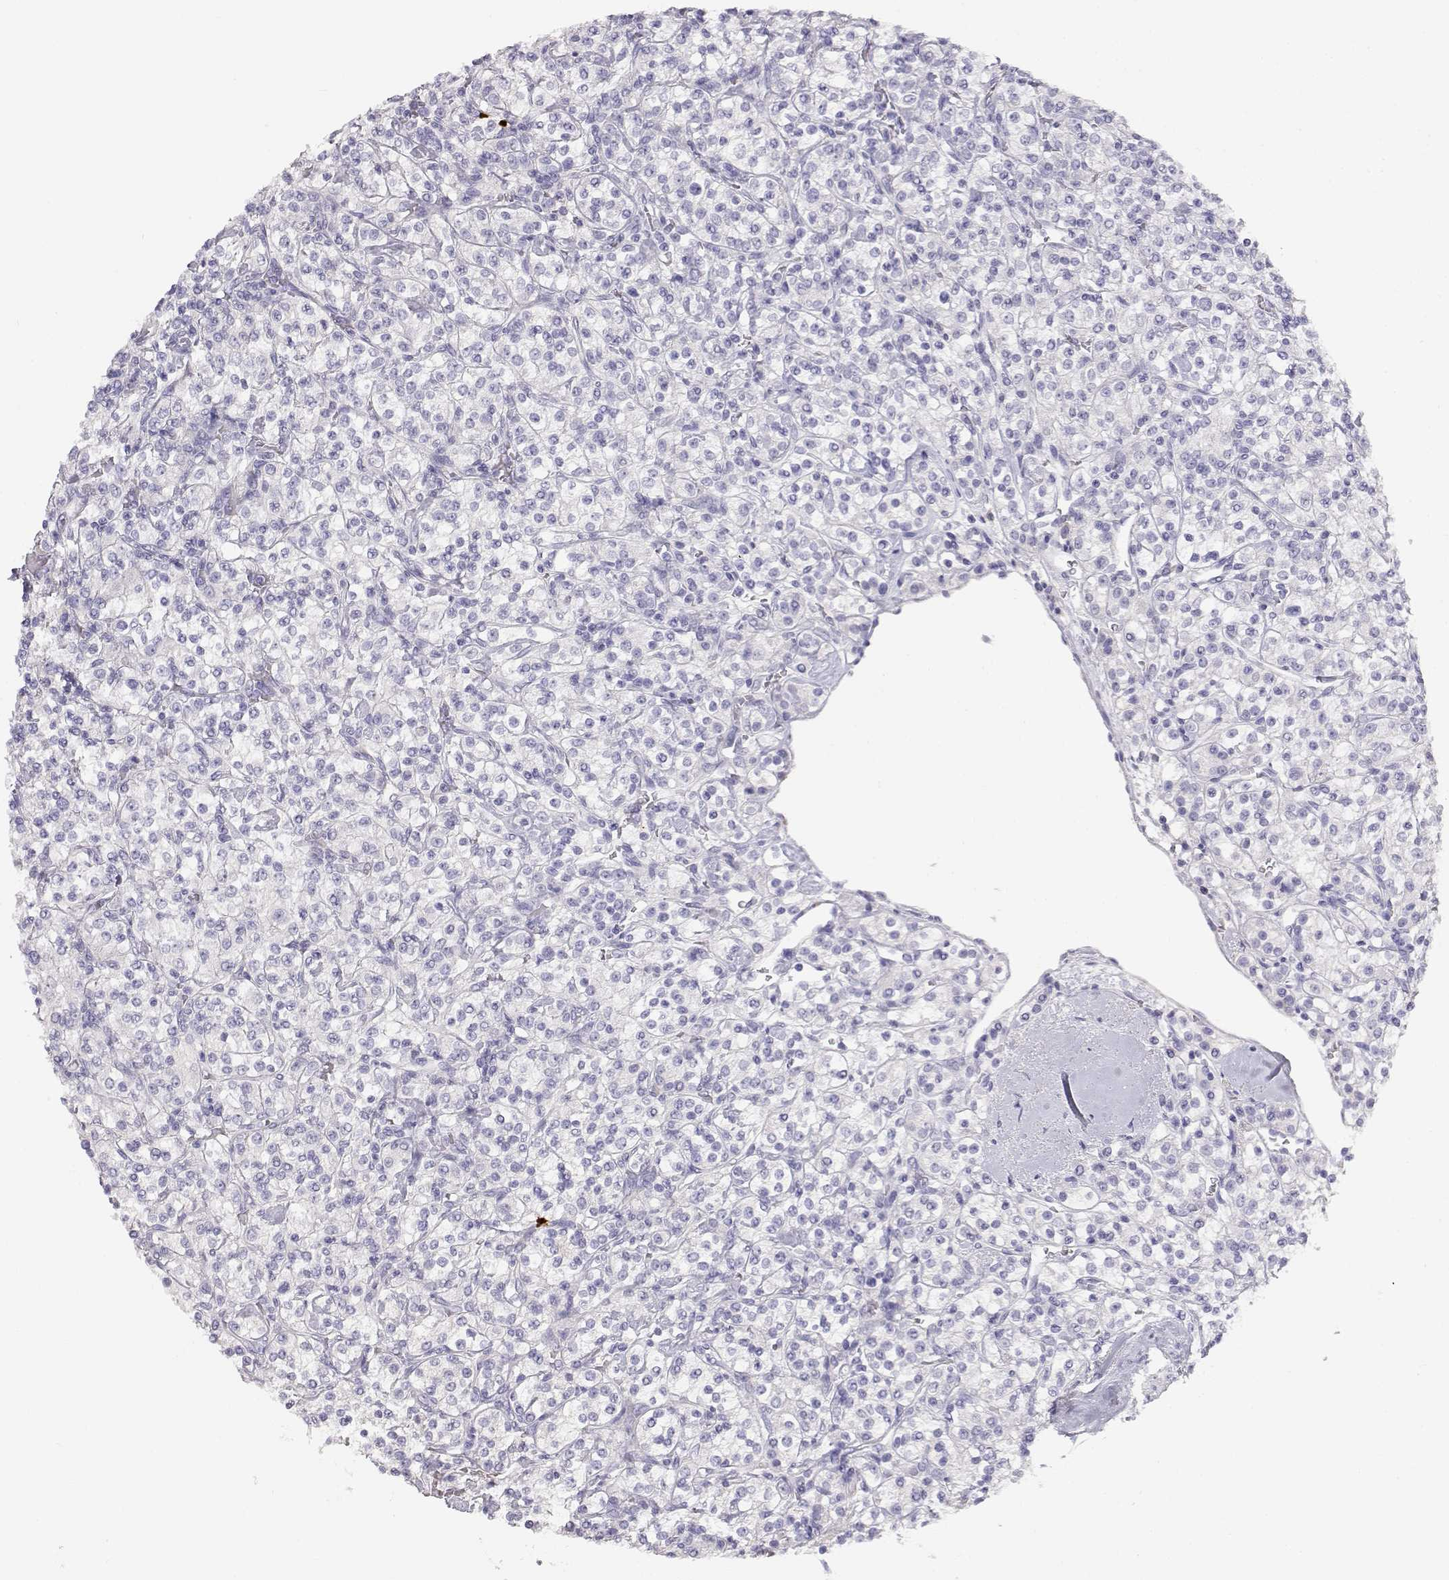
{"staining": {"intensity": "negative", "quantity": "none", "location": "none"}, "tissue": "renal cancer", "cell_type": "Tumor cells", "image_type": "cancer", "snomed": [{"axis": "morphology", "description": "Adenocarcinoma, NOS"}, {"axis": "topography", "description": "Kidney"}], "caption": "Immunohistochemistry (IHC) of adenocarcinoma (renal) demonstrates no staining in tumor cells.", "gene": "GPR174", "patient": {"sex": "male", "age": 77}}